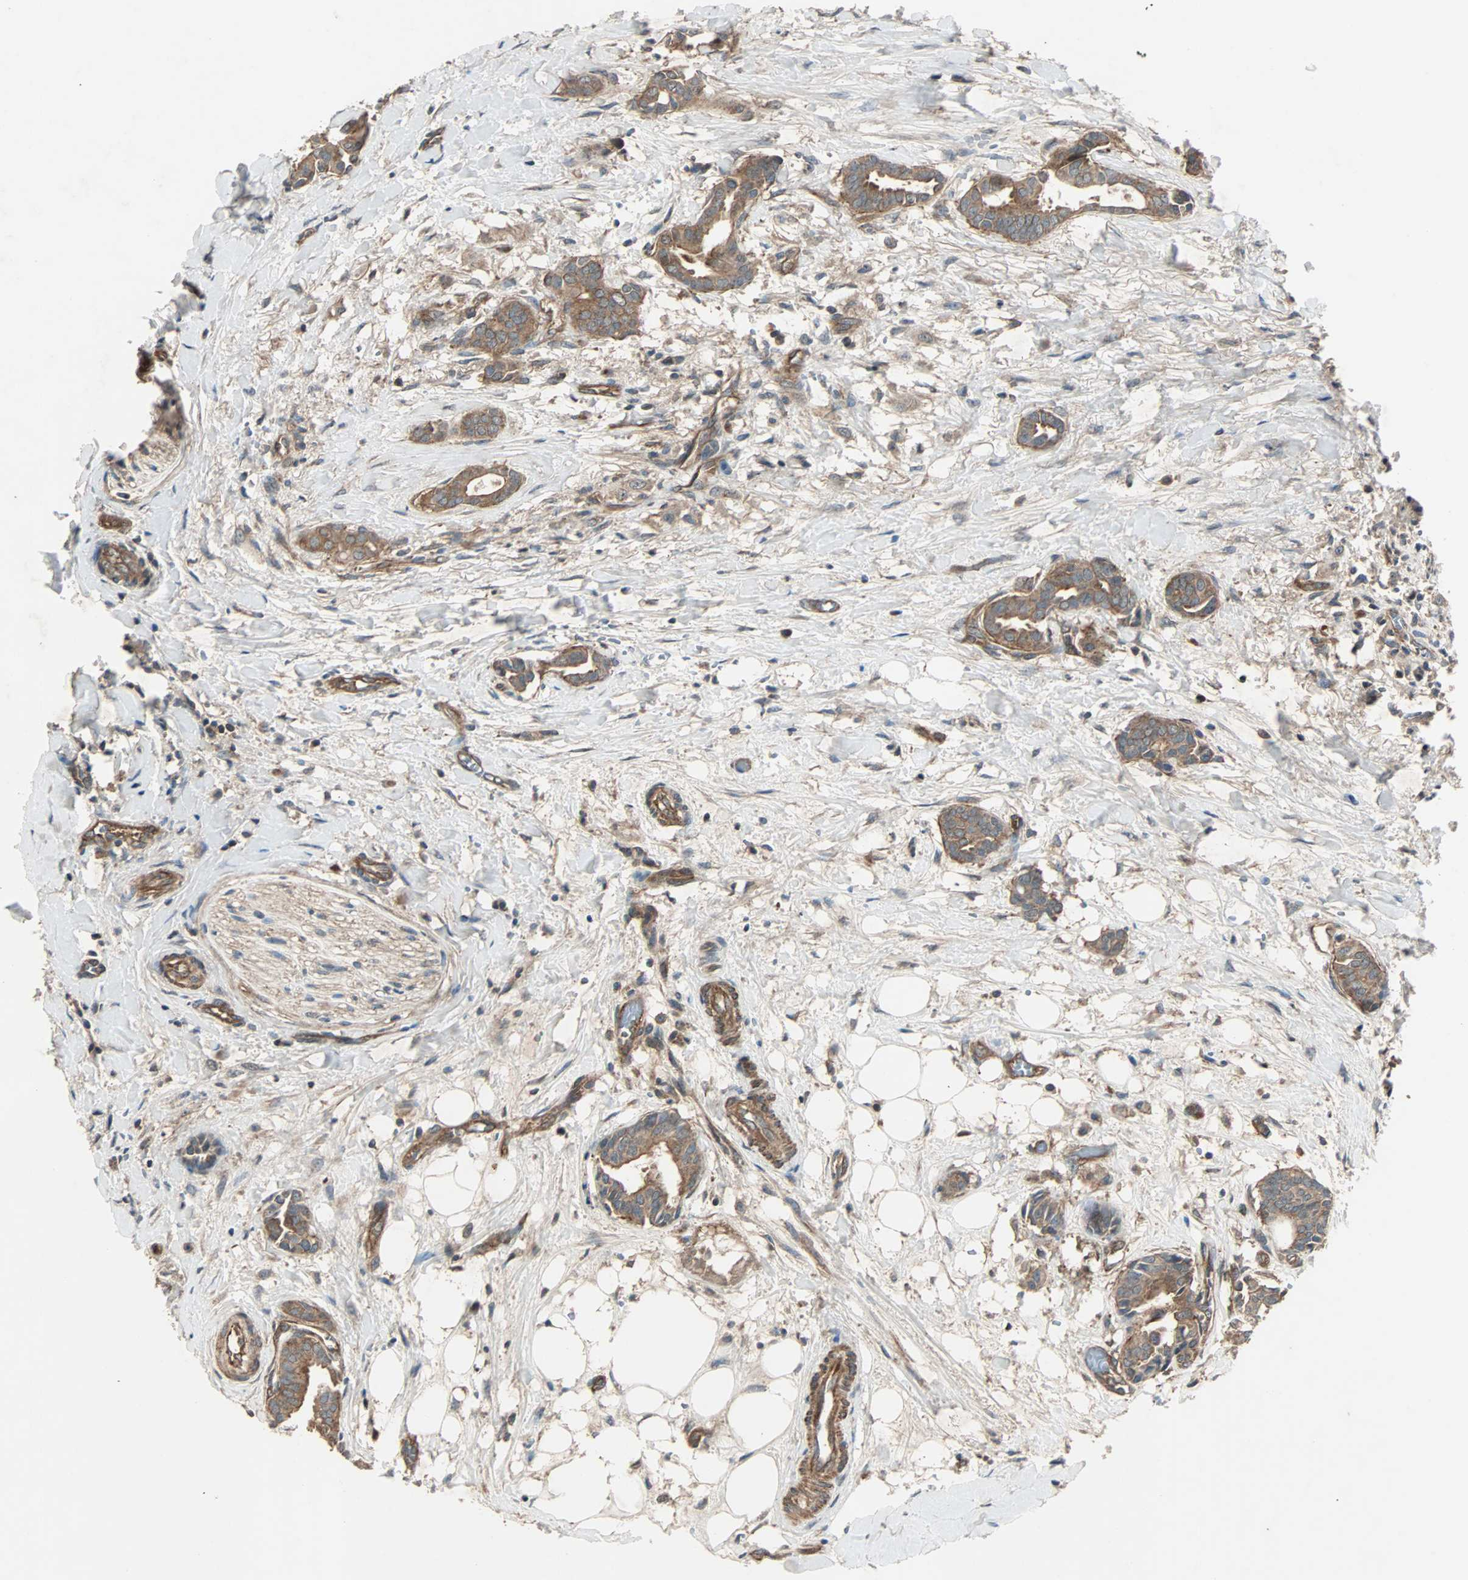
{"staining": {"intensity": "moderate", "quantity": ">75%", "location": "cytoplasmic/membranous"}, "tissue": "head and neck cancer", "cell_type": "Tumor cells", "image_type": "cancer", "snomed": [{"axis": "morphology", "description": "Adenocarcinoma, NOS"}, {"axis": "topography", "description": "Salivary gland"}, {"axis": "topography", "description": "Head-Neck"}], "caption": "Moderate cytoplasmic/membranous positivity is appreciated in about >75% of tumor cells in adenocarcinoma (head and neck).", "gene": "GCK", "patient": {"sex": "female", "age": 59}}